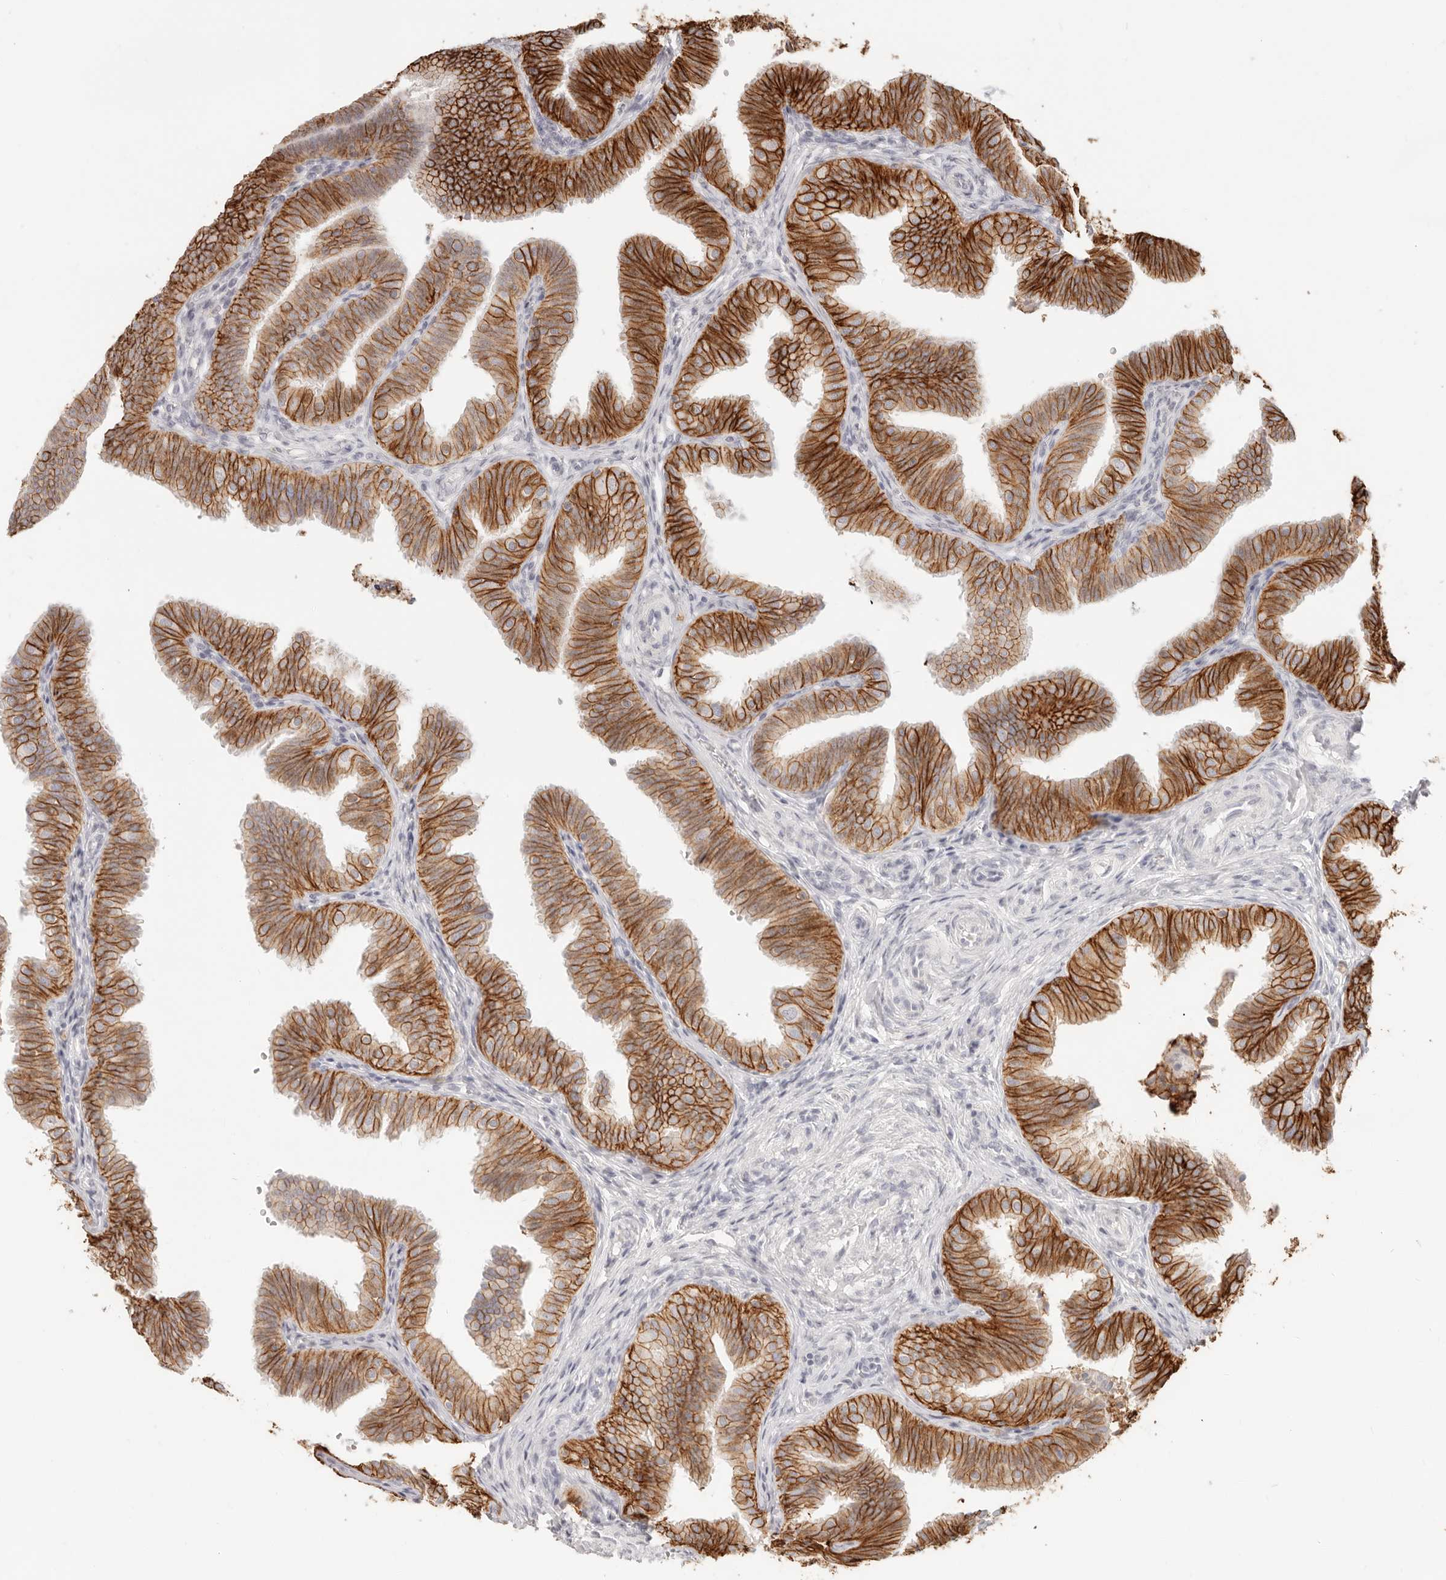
{"staining": {"intensity": "strong", "quantity": ">75%", "location": "cytoplasmic/membranous"}, "tissue": "fallopian tube", "cell_type": "Glandular cells", "image_type": "normal", "snomed": [{"axis": "morphology", "description": "Normal tissue, NOS"}, {"axis": "topography", "description": "Fallopian tube"}], "caption": "Brown immunohistochemical staining in normal human fallopian tube displays strong cytoplasmic/membranous positivity in approximately >75% of glandular cells.", "gene": "EPCAM", "patient": {"sex": "female", "age": 35}}